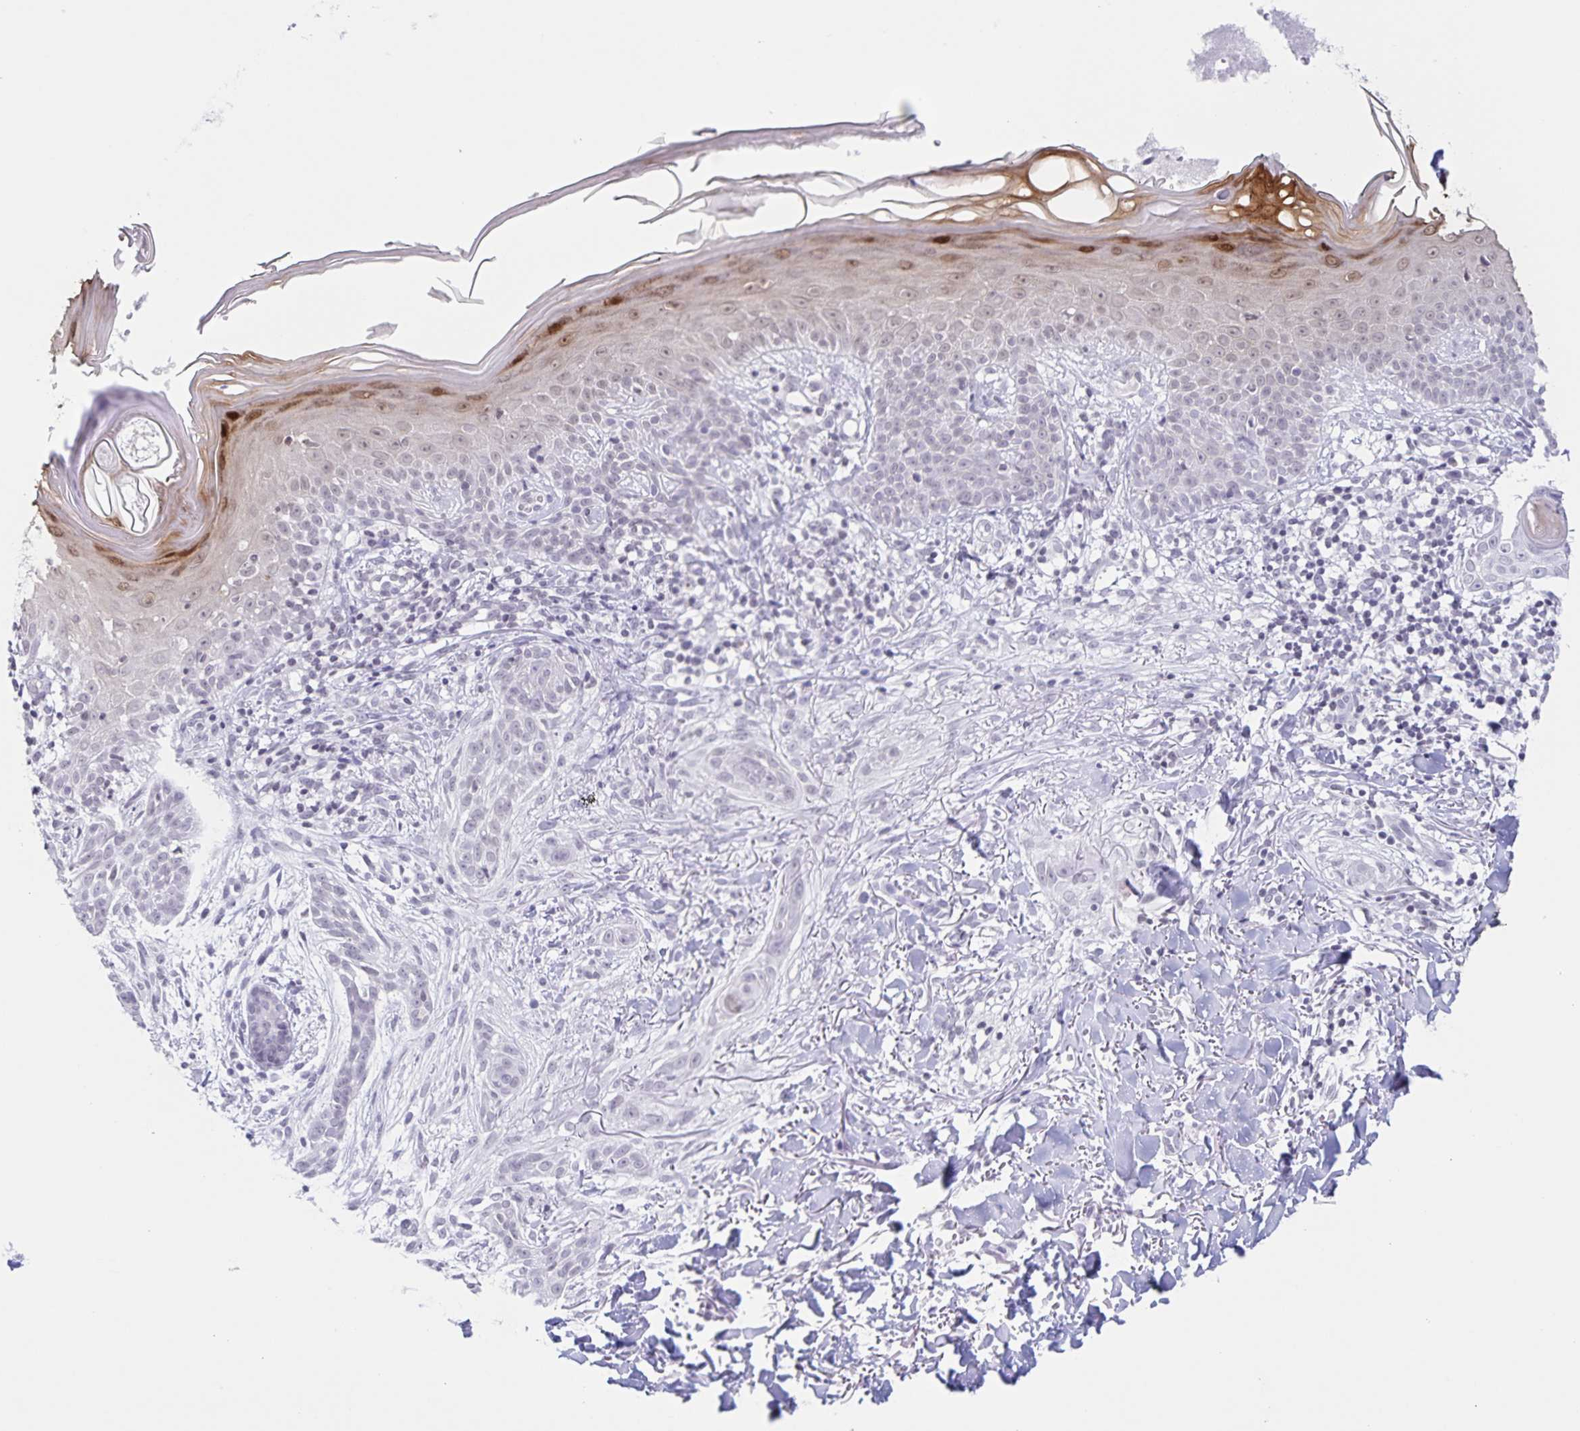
{"staining": {"intensity": "negative", "quantity": "none", "location": "none"}, "tissue": "skin cancer", "cell_type": "Tumor cells", "image_type": "cancer", "snomed": [{"axis": "morphology", "description": "Basal cell carcinoma"}, {"axis": "morphology", "description": "BCC, high aggressive"}, {"axis": "topography", "description": "Skin"}], "caption": "Photomicrograph shows no significant protein positivity in tumor cells of skin cancer (bcc,  high aggressive).", "gene": "LCE6A", "patient": {"sex": "male", "age": 64}}